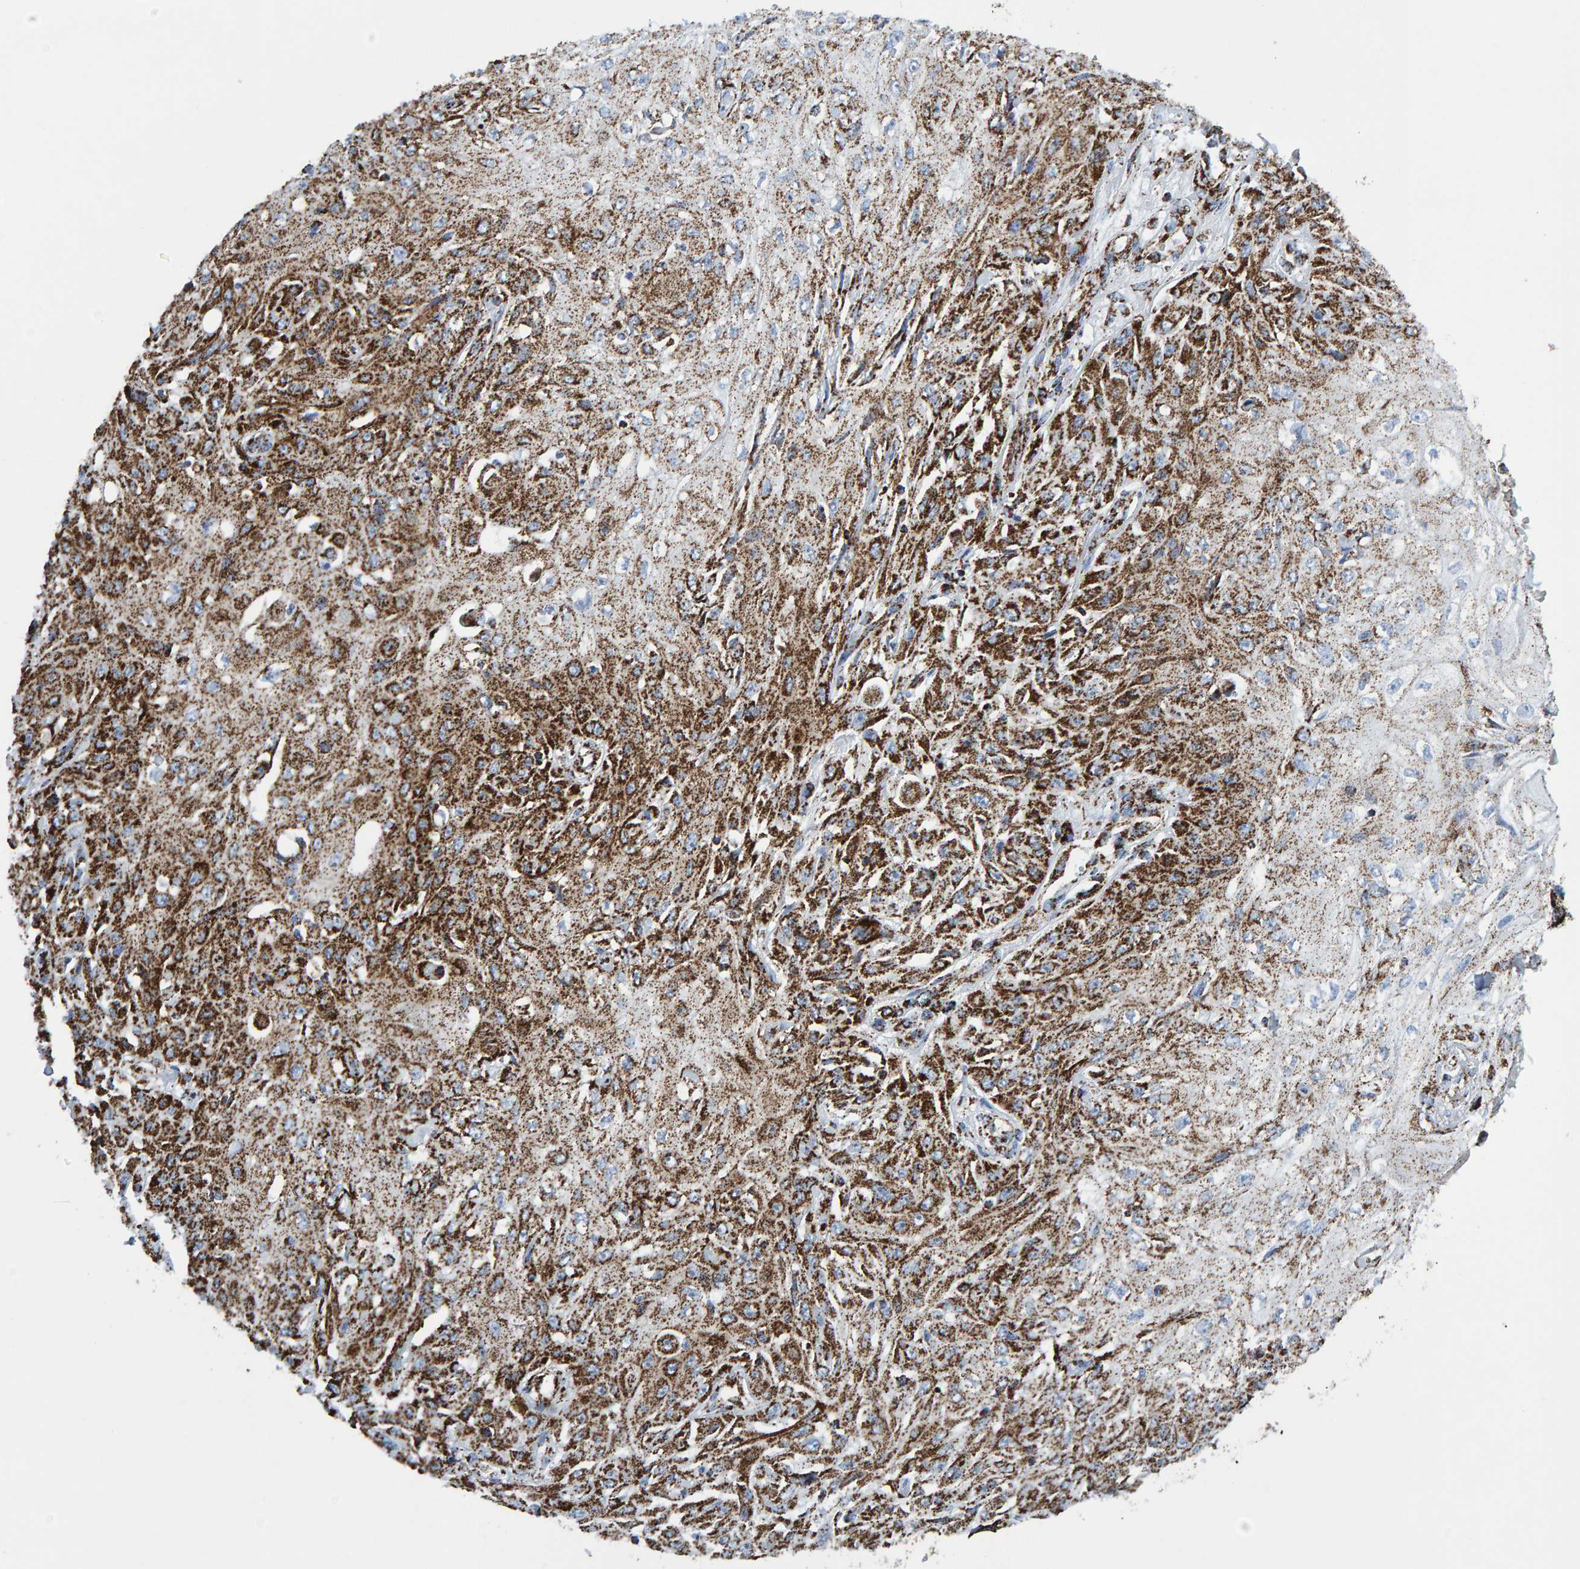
{"staining": {"intensity": "strong", "quantity": ">75%", "location": "cytoplasmic/membranous"}, "tissue": "skin cancer", "cell_type": "Tumor cells", "image_type": "cancer", "snomed": [{"axis": "morphology", "description": "Squamous cell carcinoma, NOS"}, {"axis": "morphology", "description": "Squamous cell carcinoma, metastatic, NOS"}, {"axis": "topography", "description": "Skin"}, {"axis": "topography", "description": "Lymph node"}], "caption": "High-power microscopy captured an IHC photomicrograph of skin cancer, revealing strong cytoplasmic/membranous expression in about >75% of tumor cells.", "gene": "ENSG00000262660", "patient": {"sex": "male", "age": 75}}